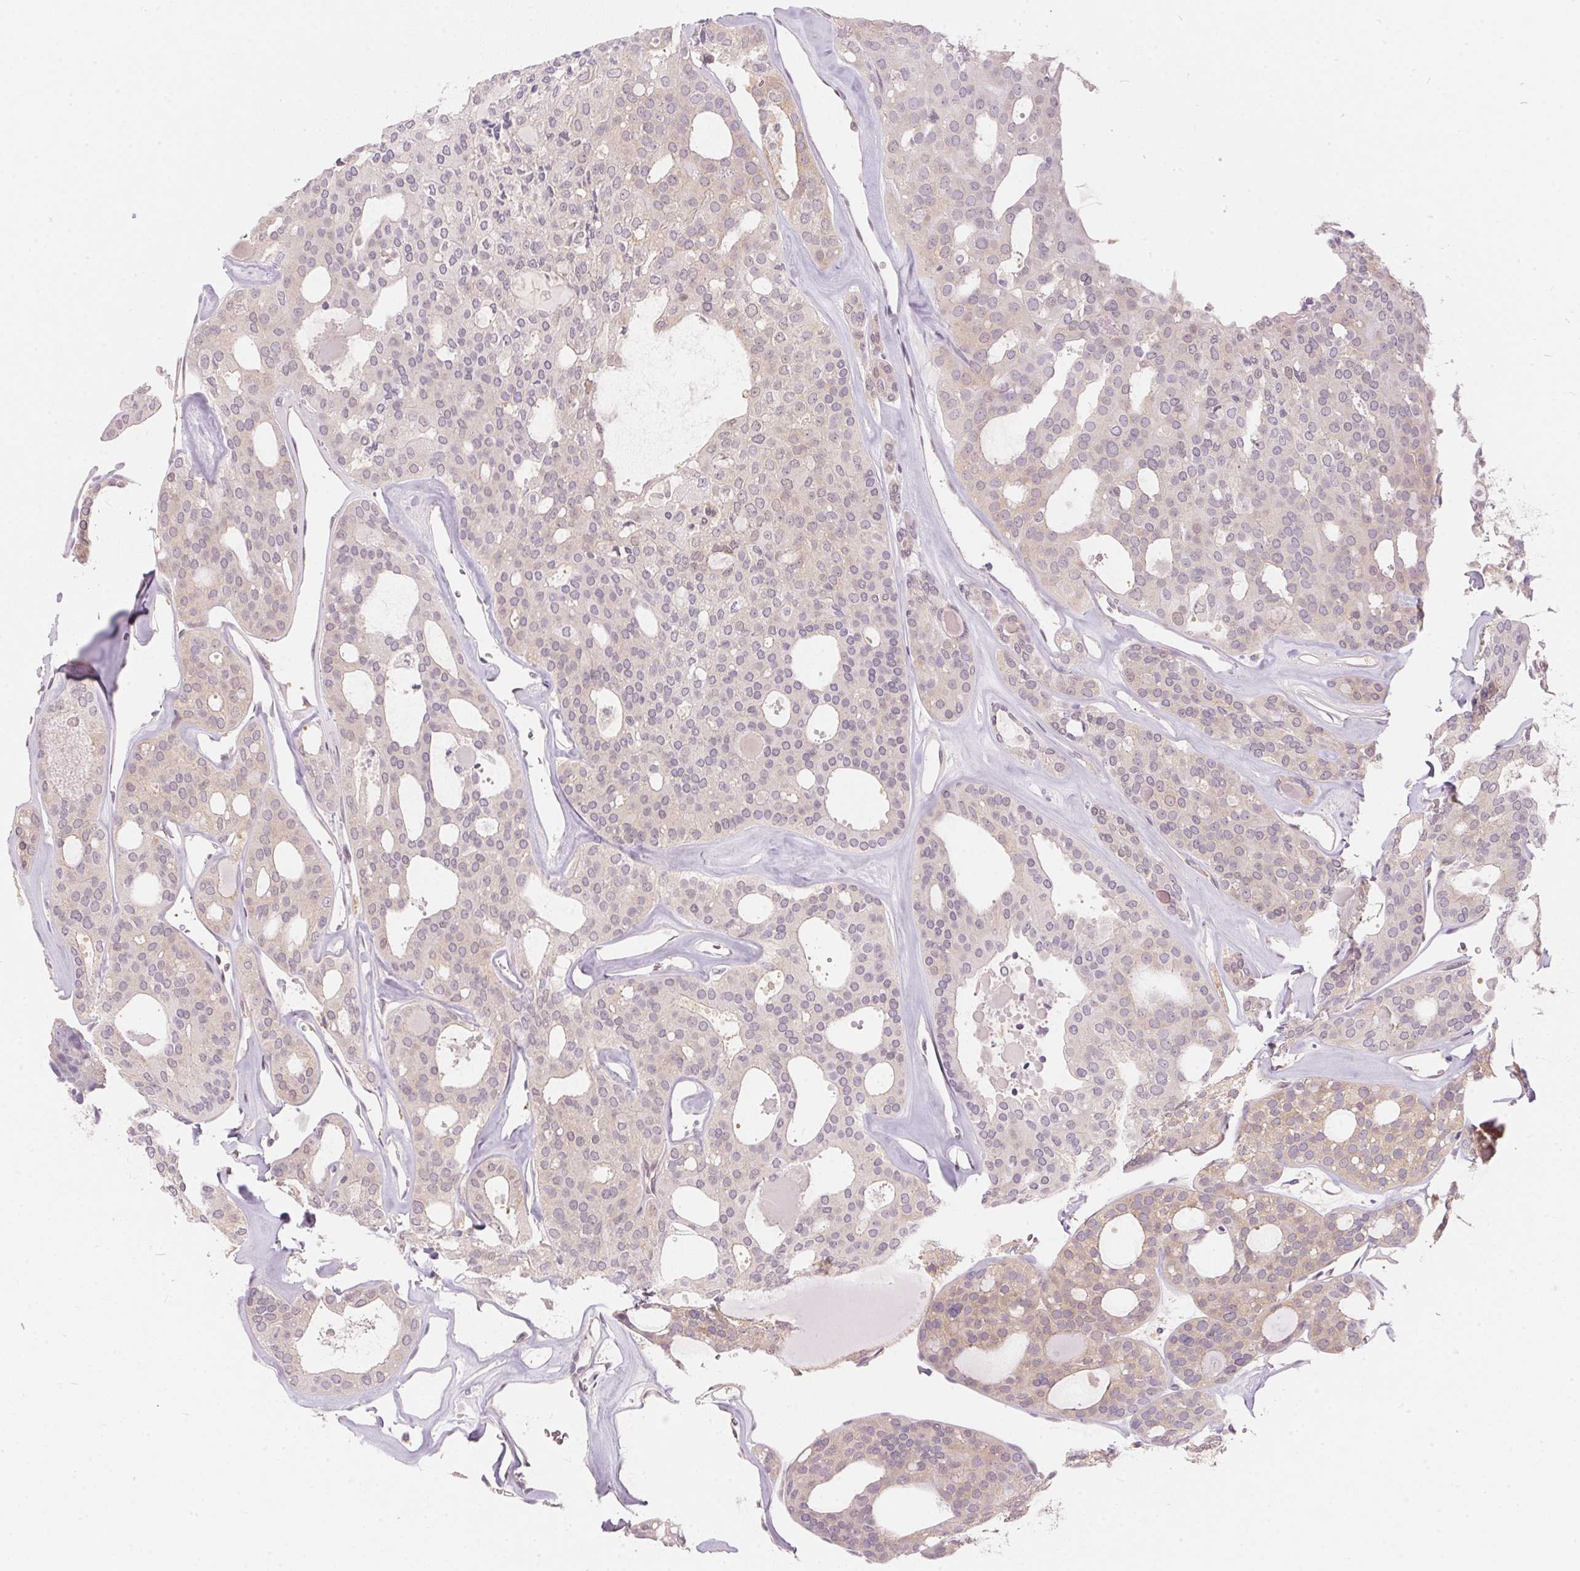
{"staining": {"intensity": "weak", "quantity": "25%-75%", "location": "cytoplasmic/membranous"}, "tissue": "thyroid cancer", "cell_type": "Tumor cells", "image_type": "cancer", "snomed": [{"axis": "morphology", "description": "Follicular adenoma carcinoma, NOS"}, {"axis": "topography", "description": "Thyroid gland"}], "caption": "Immunohistochemical staining of human thyroid cancer (follicular adenoma carcinoma) reveals weak cytoplasmic/membranous protein positivity in approximately 25%-75% of tumor cells.", "gene": "BLMH", "patient": {"sex": "male", "age": 75}}